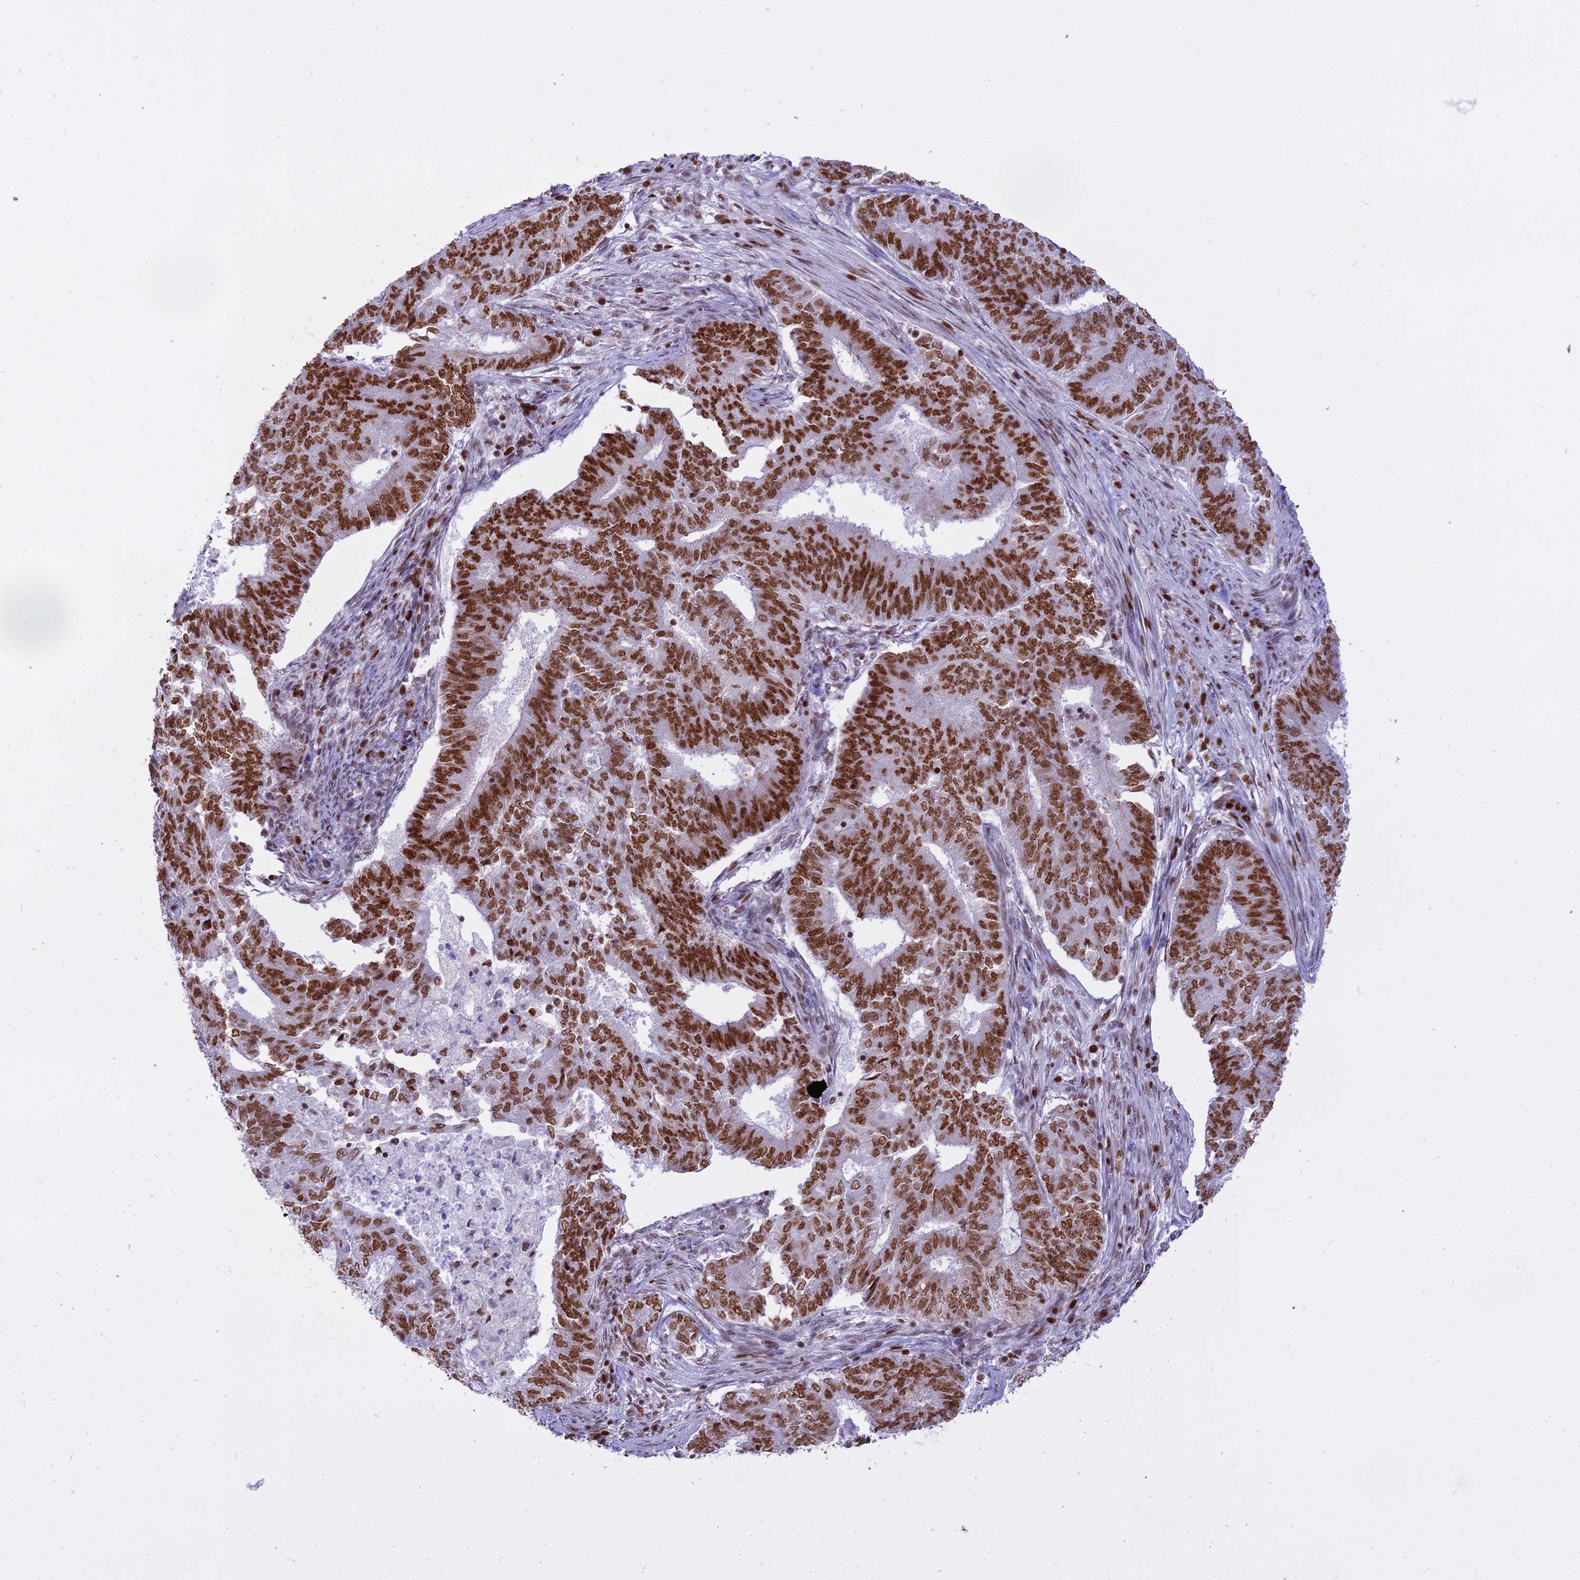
{"staining": {"intensity": "strong", "quantity": ">75%", "location": "nuclear"}, "tissue": "endometrial cancer", "cell_type": "Tumor cells", "image_type": "cancer", "snomed": [{"axis": "morphology", "description": "Adenocarcinoma, NOS"}, {"axis": "topography", "description": "Endometrium"}], "caption": "The immunohistochemical stain labels strong nuclear expression in tumor cells of adenocarcinoma (endometrial) tissue. (DAB IHC, brown staining for protein, blue staining for nuclei).", "gene": "PARP1", "patient": {"sex": "female", "age": 62}}